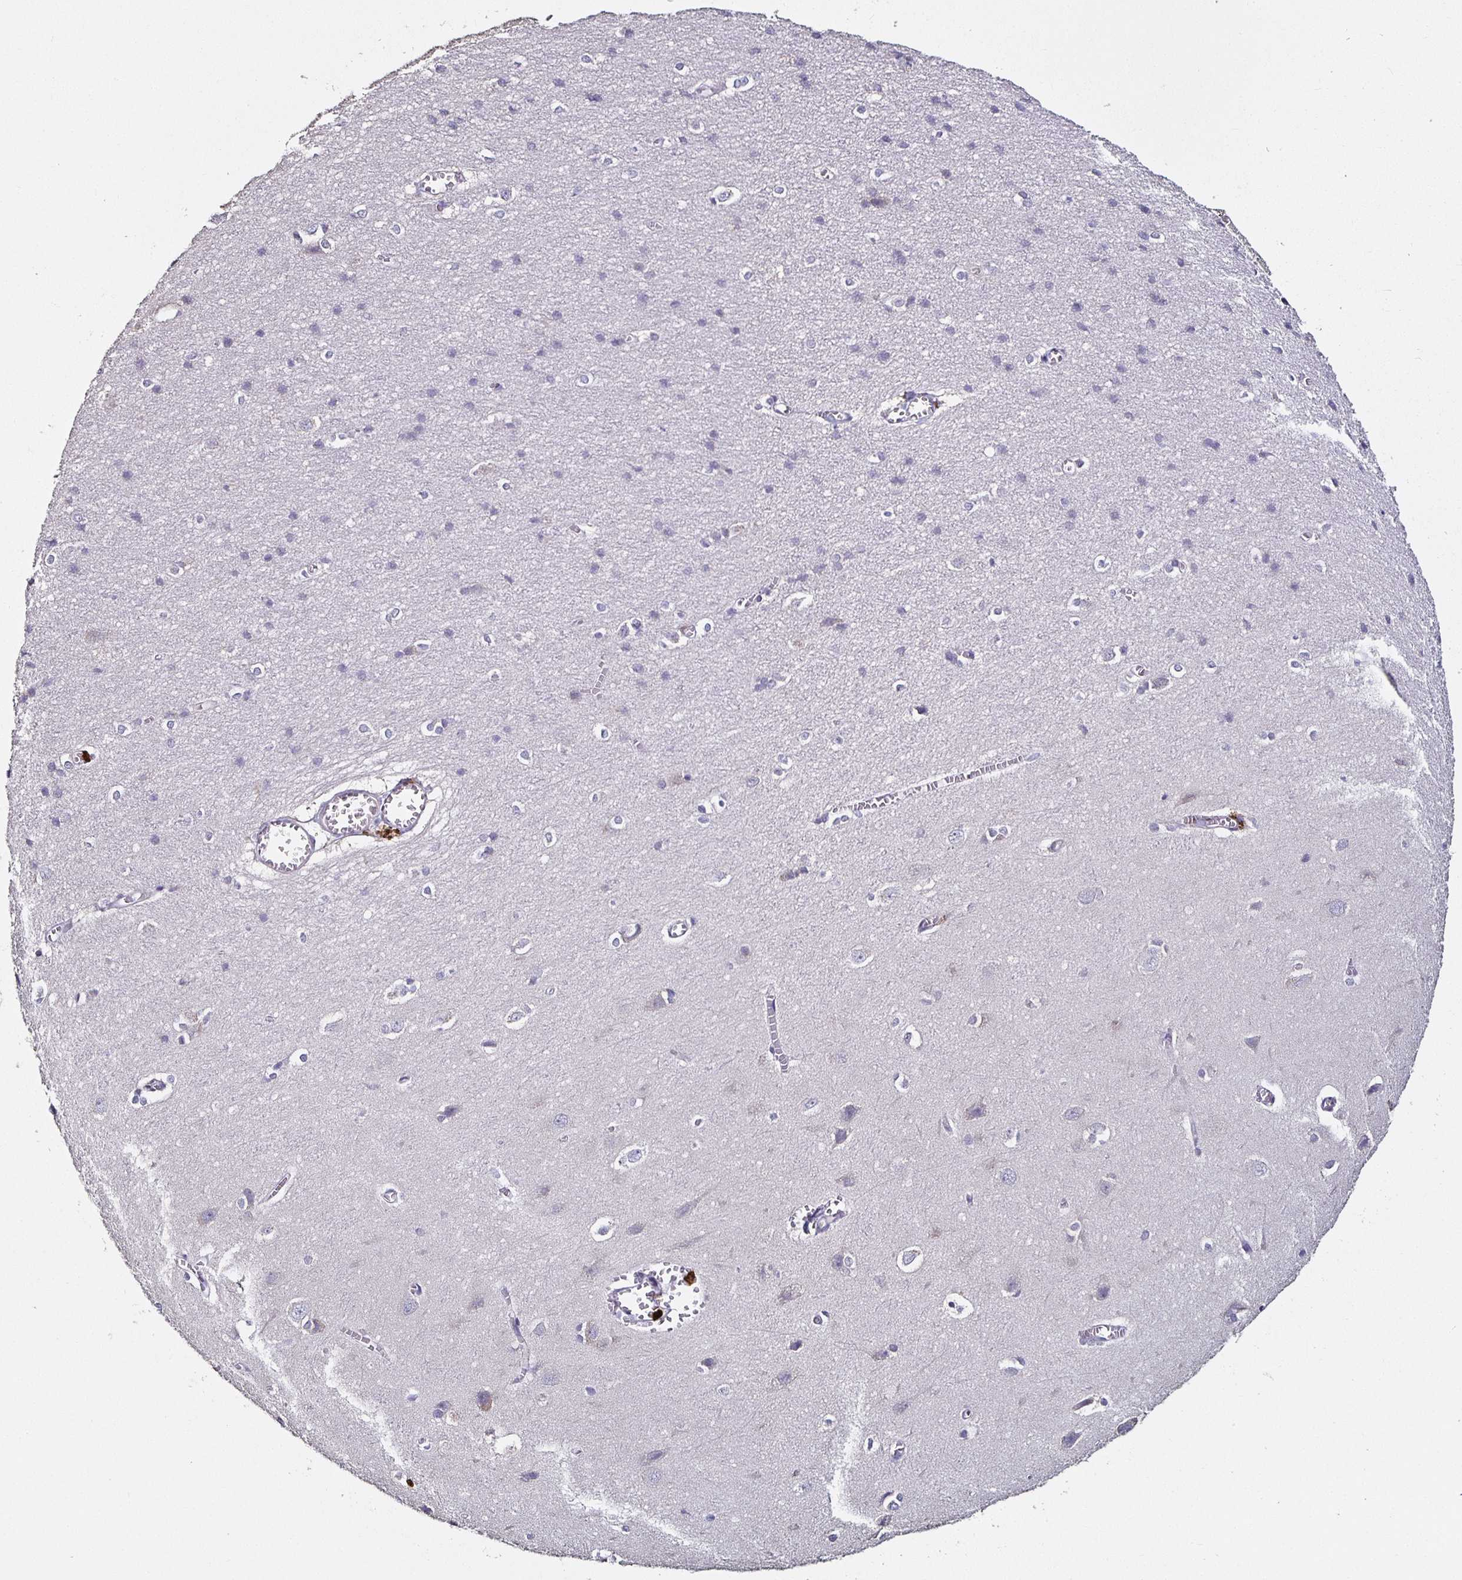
{"staining": {"intensity": "negative", "quantity": "none", "location": "none"}, "tissue": "cerebral cortex", "cell_type": "Endothelial cells", "image_type": "normal", "snomed": [{"axis": "morphology", "description": "Normal tissue, NOS"}, {"axis": "topography", "description": "Cerebral cortex"}], "caption": "Cerebral cortex was stained to show a protein in brown. There is no significant staining in endothelial cells.", "gene": "TLR4", "patient": {"sex": "male", "age": 37}}